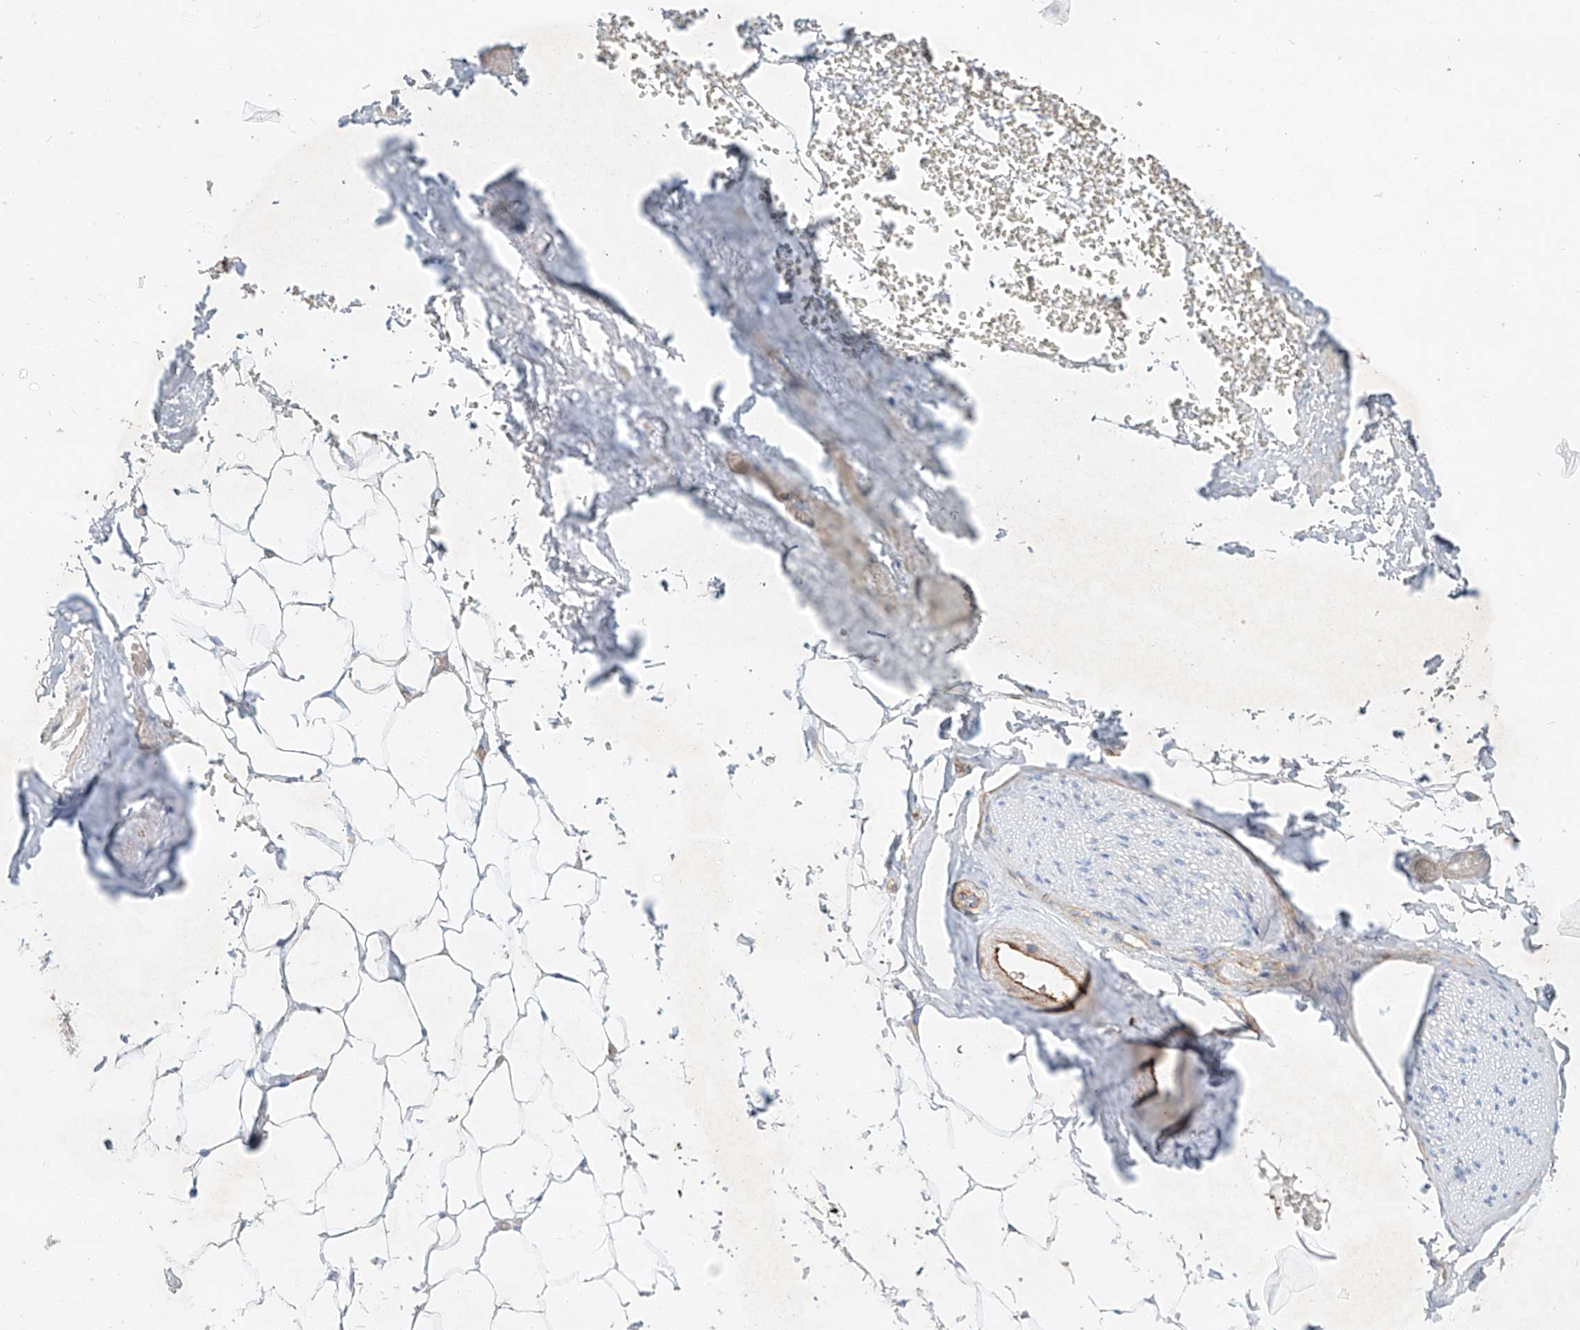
{"staining": {"intensity": "negative", "quantity": "none", "location": "none"}, "tissue": "adipose tissue", "cell_type": "Adipocytes", "image_type": "normal", "snomed": [{"axis": "morphology", "description": "Normal tissue, NOS"}, {"axis": "morphology", "description": "Adenocarcinoma, Low grade"}, {"axis": "topography", "description": "Prostate"}, {"axis": "topography", "description": "Peripheral nerve tissue"}], "caption": "Immunohistochemical staining of benign human adipose tissue exhibits no significant positivity in adipocytes.", "gene": "AJM1", "patient": {"sex": "male", "age": 63}}